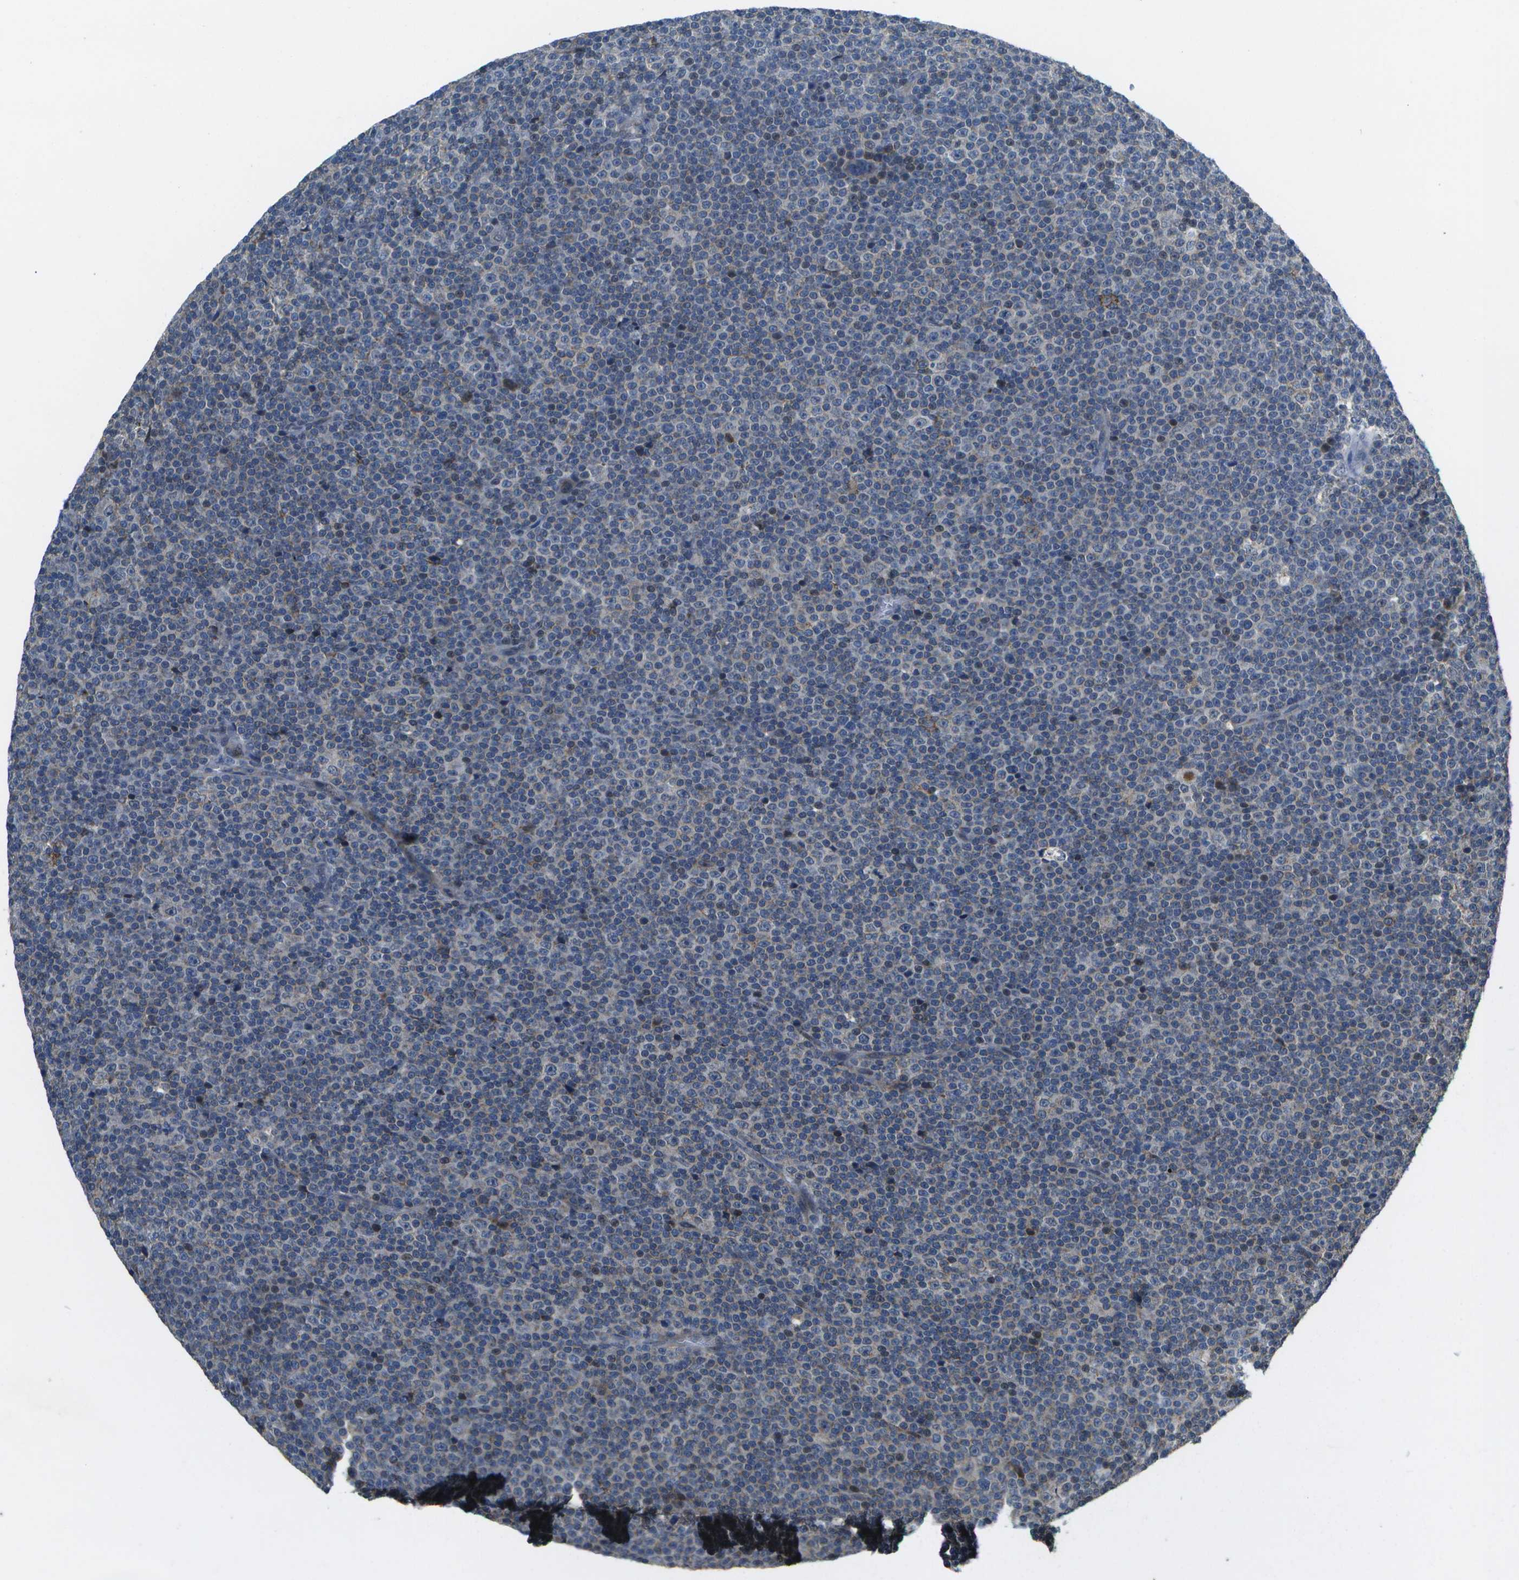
{"staining": {"intensity": "negative", "quantity": "none", "location": "none"}, "tissue": "lymphoma", "cell_type": "Tumor cells", "image_type": "cancer", "snomed": [{"axis": "morphology", "description": "Malignant lymphoma, non-Hodgkin's type, Low grade"}, {"axis": "topography", "description": "Lymph node"}], "caption": "An image of lymphoma stained for a protein reveals no brown staining in tumor cells. The staining was performed using DAB (3,3'-diaminobenzidine) to visualize the protein expression in brown, while the nuclei were stained in blue with hematoxylin (Magnification: 20x).", "gene": "GALNT15", "patient": {"sex": "female", "age": 67}}